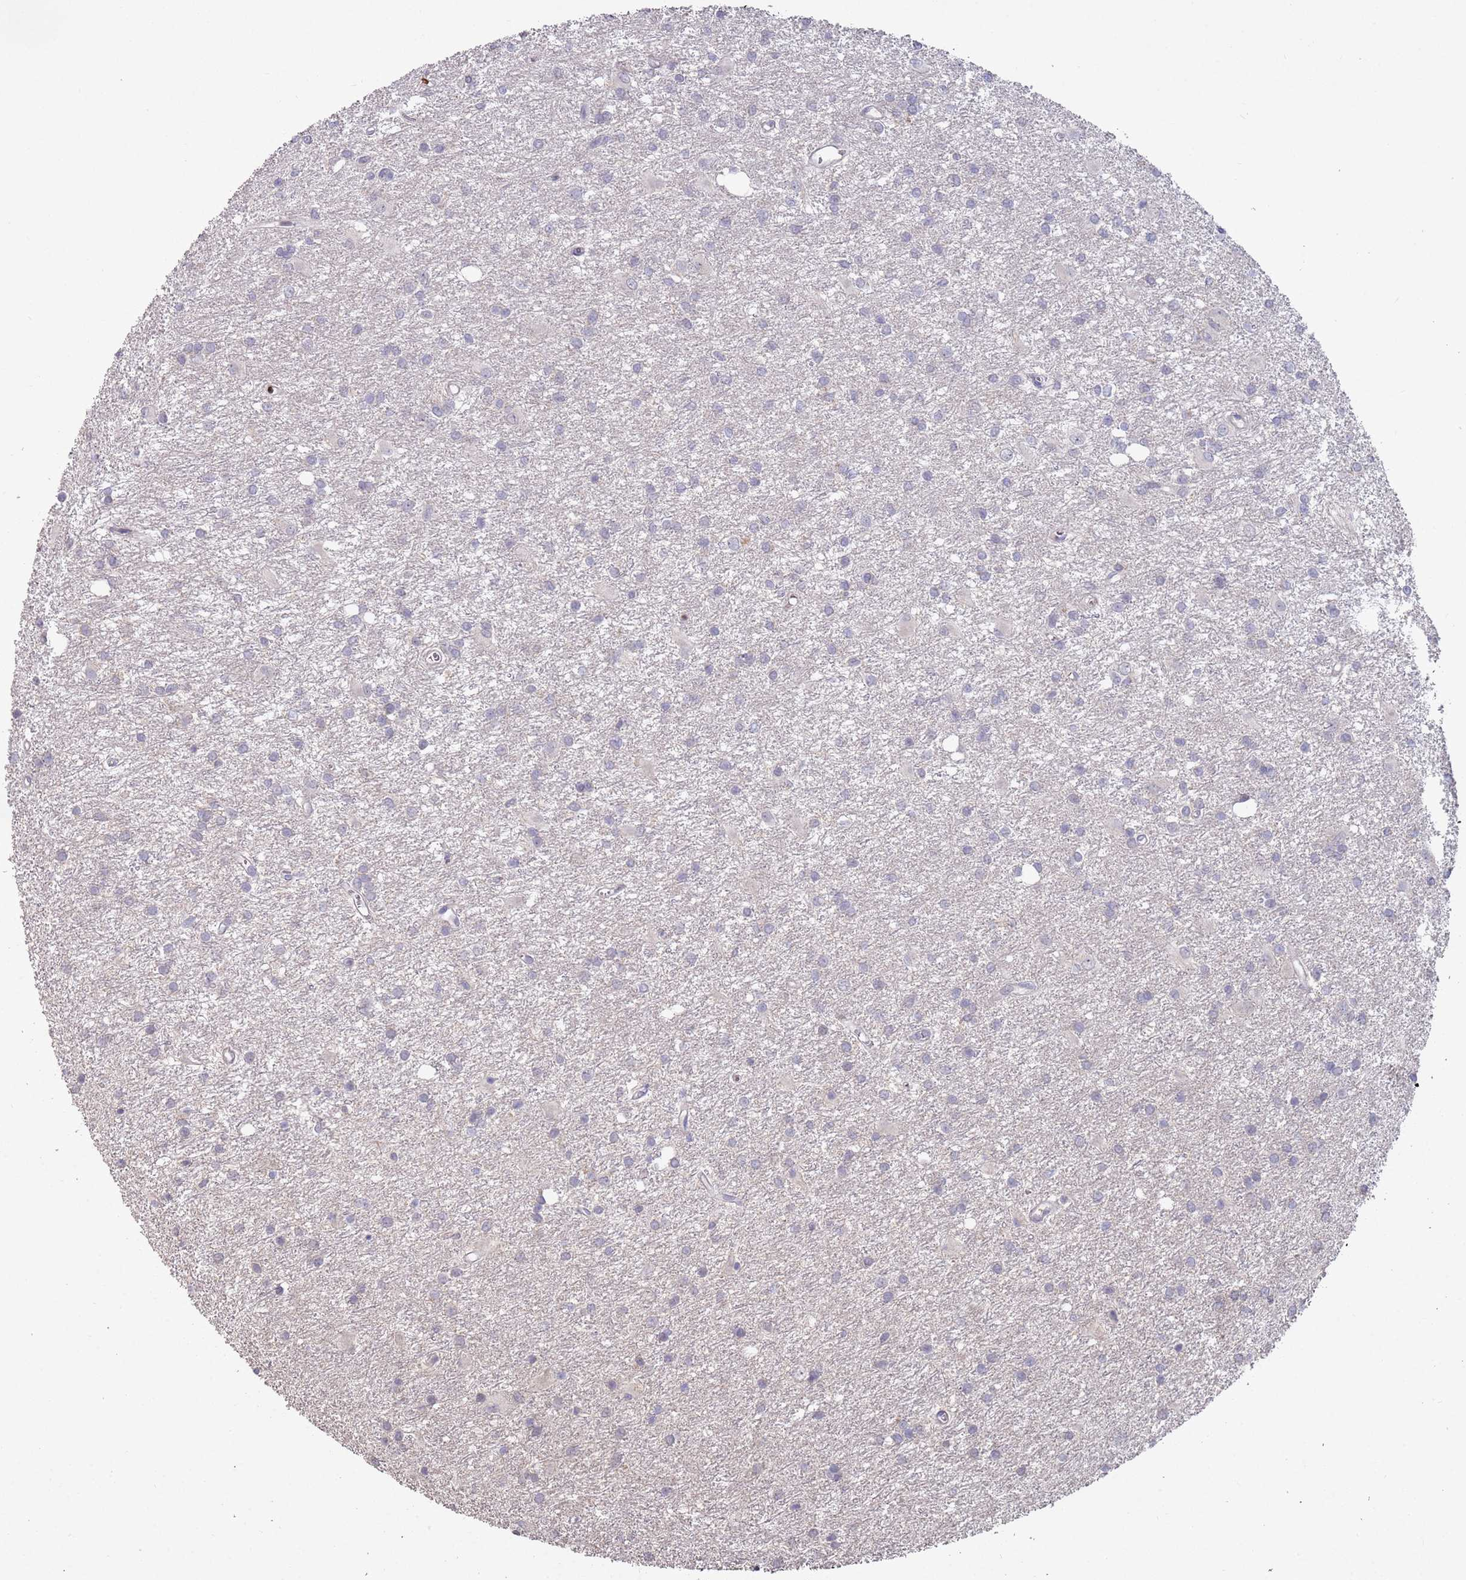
{"staining": {"intensity": "negative", "quantity": "none", "location": "none"}, "tissue": "glioma", "cell_type": "Tumor cells", "image_type": "cancer", "snomed": [{"axis": "morphology", "description": "Glioma, malignant, High grade"}, {"axis": "topography", "description": "Brain"}], "caption": "An immunohistochemistry photomicrograph of malignant glioma (high-grade) is shown. There is no staining in tumor cells of malignant glioma (high-grade).", "gene": "LACC1", "patient": {"sex": "female", "age": 50}}